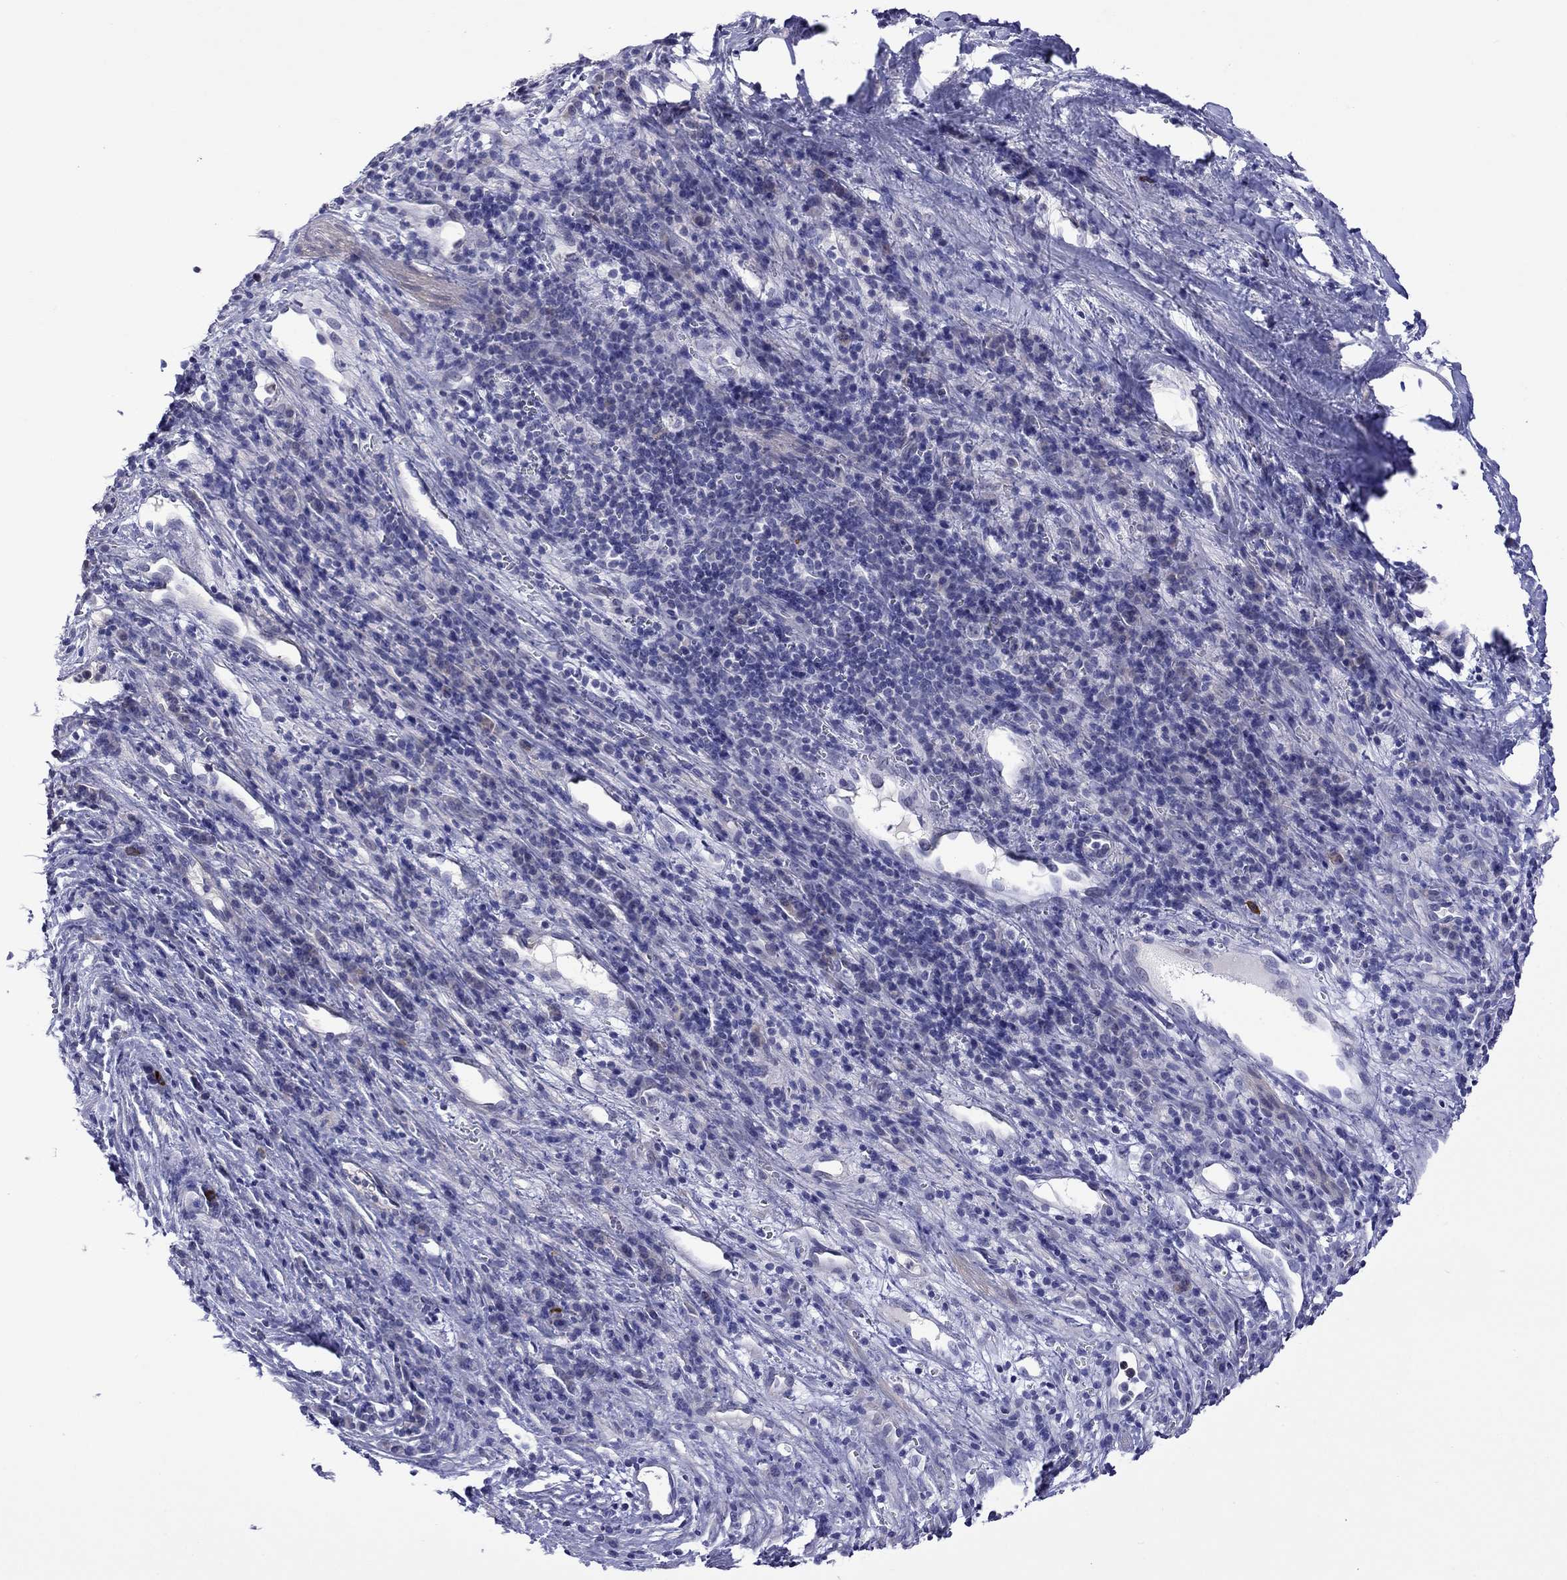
{"staining": {"intensity": "negative", "quantity": "none", "location": "none"}, "tissue": "liver cancer", "cell_type": "Tumor cells", "image_type": "cancer", "snomed": [{"axis": "morphology", "description": "Carcinoma, Hepatocellular, NOS"}, {"axis": "topography", "description": "Liver"}], "caption": "There is no significant positivity in tumor cells of liver cancer (hepatocellular carcinoma).", "gene": "STAR", "patient": {"sex": "female", "age": 60}}